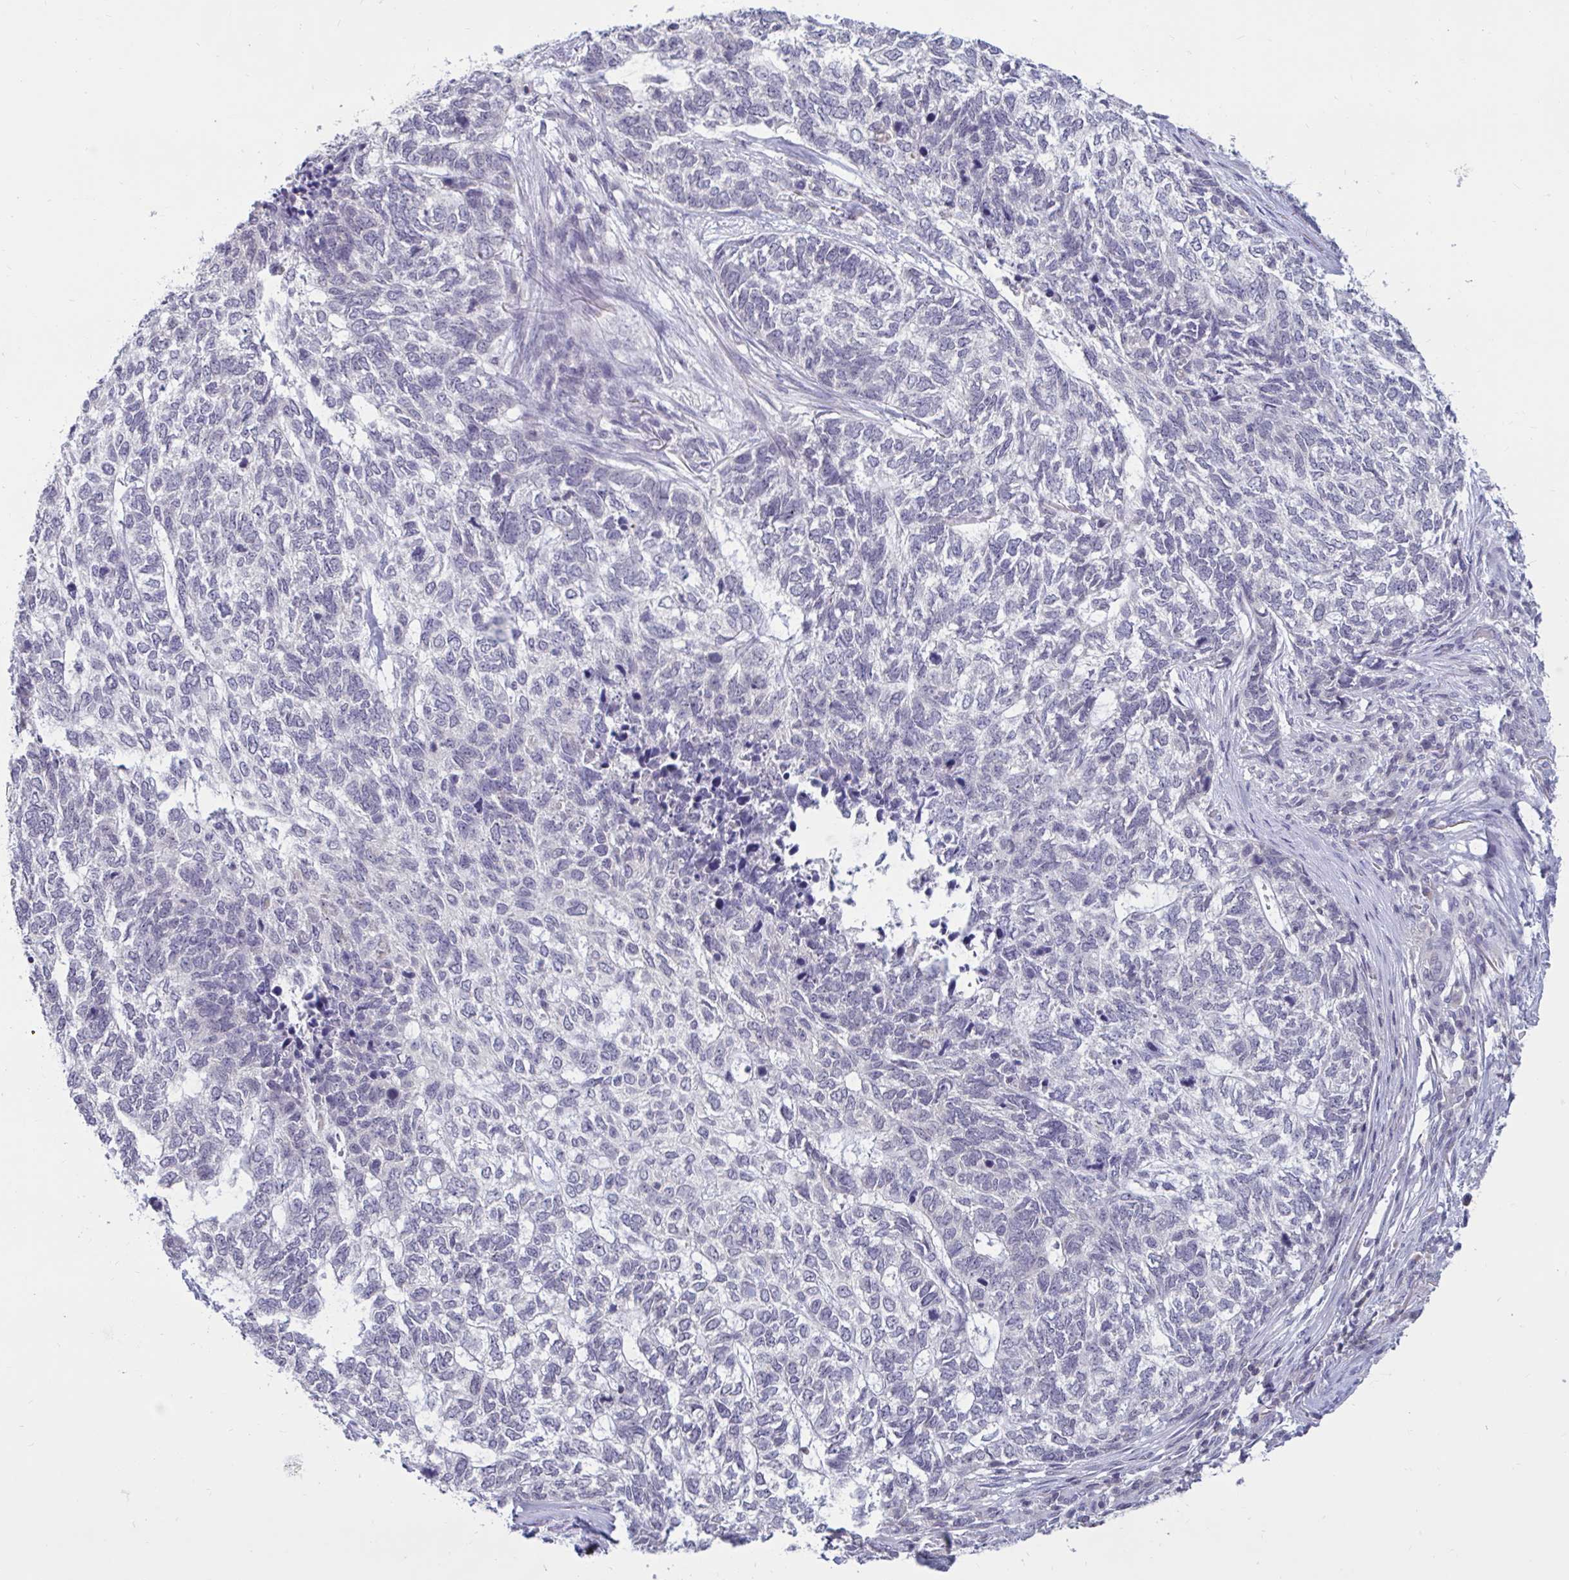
{"staining": {"intensity": "negative", "quantity": "none", "location": "none"}, "tissue": "skin cancer", "cell_type": "Tumor cells", "image_type": "cancer", "snomed": [{"axis": "morphology", "description": "Basal cell carcinoma"}, {"axis": "topography", "description": "Skin"}], "caption": "DAB immunohistochemical staining of human basal cell carcinoma (skin) demonstrates no significant staining in tumor cells. The staining was performed using DAB to visualize the protein expression in brown, while the nuclei were stained in blue with hematoxylin (Magnification: 20x).", "gene": "ARPP19", "patient": {"sex": "female", "age": 65}}